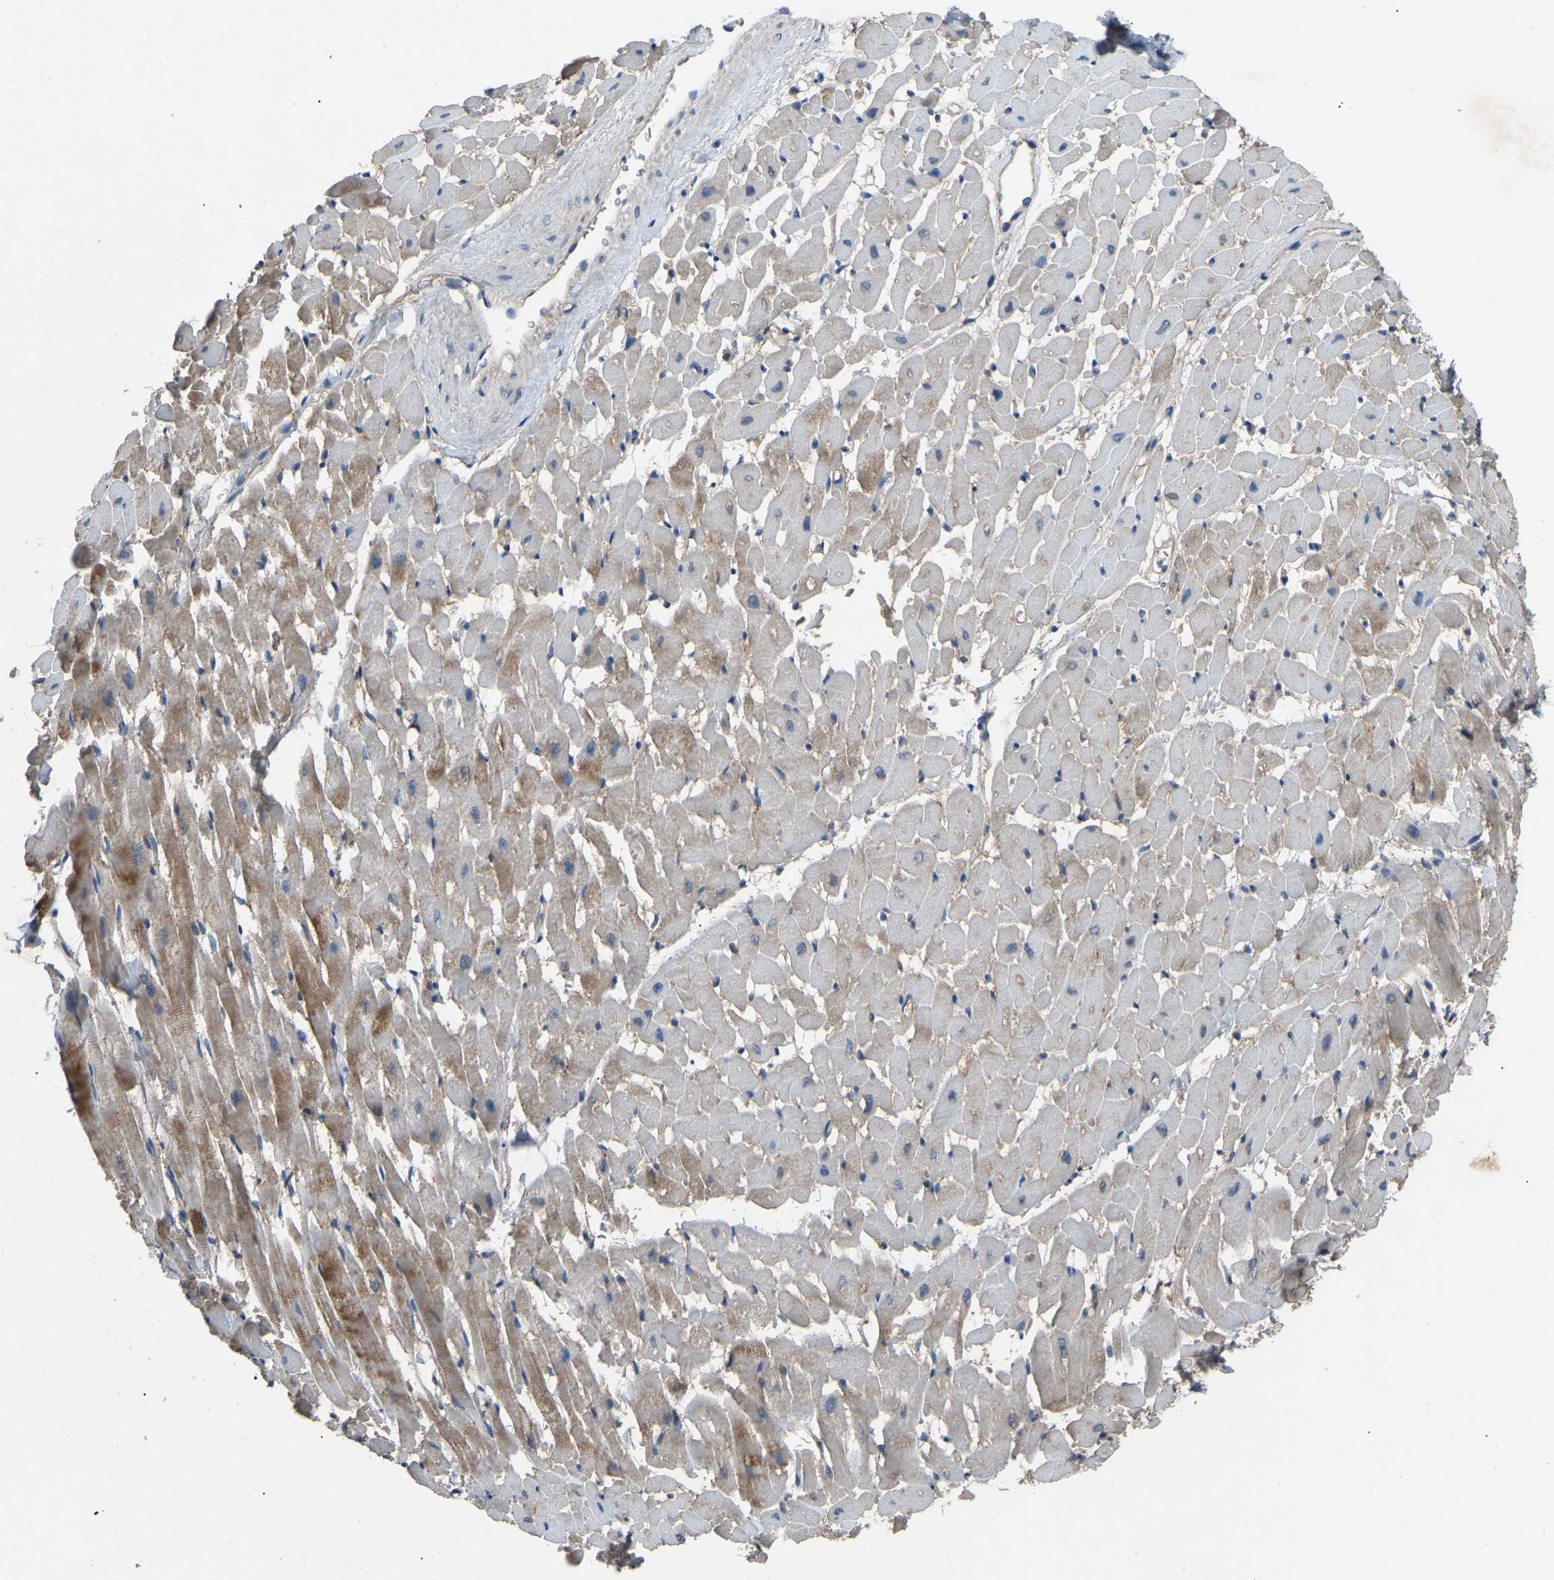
{"staining": {"intensity": "moderate", "quantity": "25%-75%", "location": "cytoplasmic/membranous"}, "tissue": "heart muscle", "cell_type": "Cardiomyocytes", "image_type": "normal", "snomed": [{"axis": "morphology", "description": "Normal tissue, NOS"}, {"axis": "topography", "description": "Heart"}], "caption": "The image reveals a brown stain indicating the presence of a protein in the cytoplasmic/membranous of cardiomyocytes in heart muscle. (IHC, brightfield microscopy, high magnification).", "gene": "AIMP1", "patient": {"sex": "male", "age": 45}}